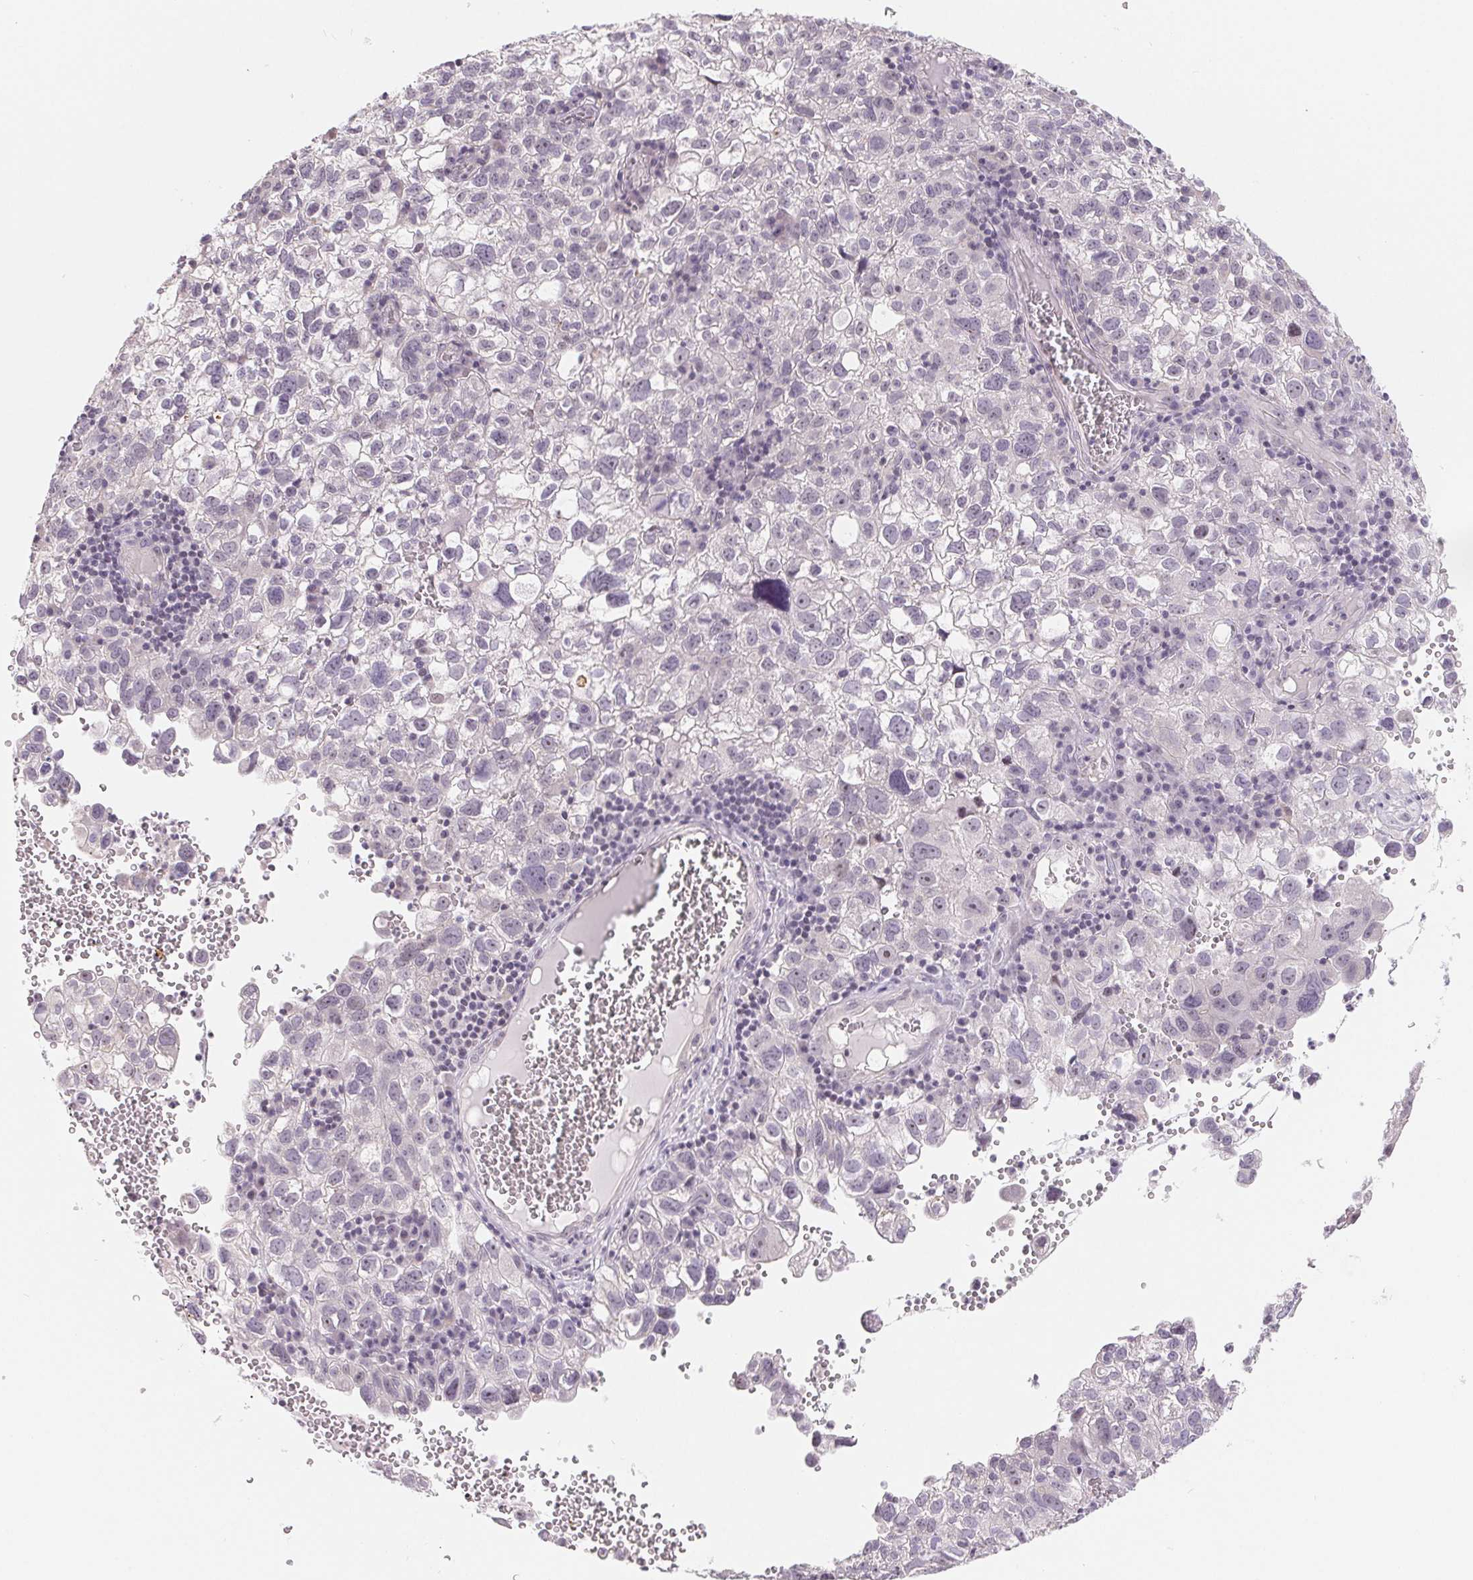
{"staining": {"intensity": "negative", "quantity": "none", "location": "none"}, "tissue": "cervical cancer", "cell_type": "Tumor cells", "image_type": "cancer", "snomed": [{"axis": "morphology", "description": "Squamous cell carcinoma, NOS"}, {"axis": "topography", "description": "Cervix"}], "caption": "Micrograph shows no protein staining in tumor cells of cervical cancer (squamous cell carcinoma) tissue.", "gene": "LCA5L", "patient": {"sex": "female", "age": 55}}